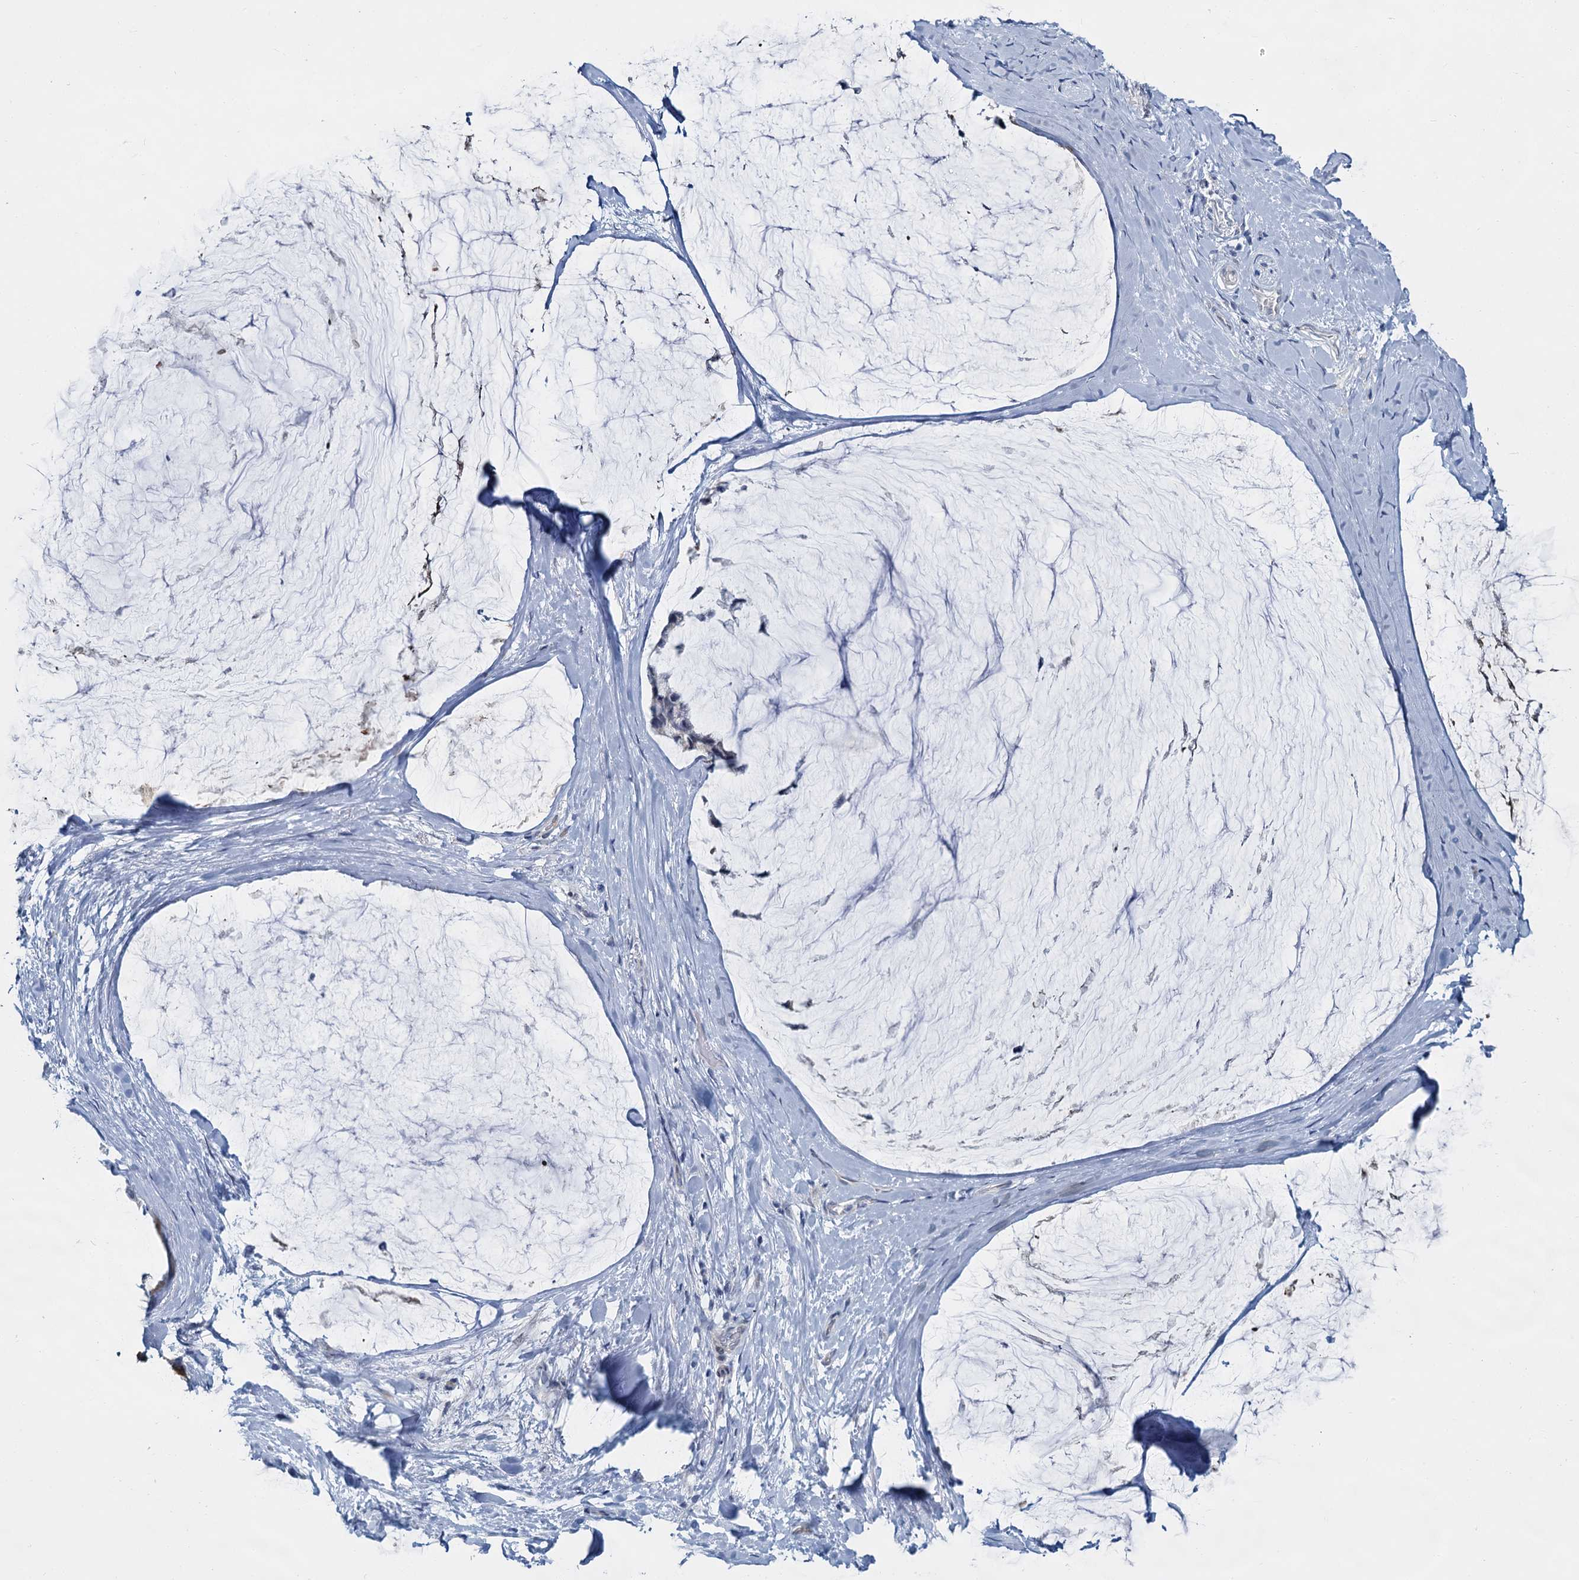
{"staining": {"intensity": "negative", "quantity": "none", "location": "none"}, "tissue": "ovarian cancer", "cell_type": "Tumor cells", "image_type": "cancer", "snomed": [{"axis": "morphology", "description": "Cystadenocarcinoma, mucinous, NOS"}, {"axis": "topography", "description": "Ovary"}], "caption": "Tumor cells are negative for brown protein staining in ovarian cancer.", "gene": "ACRBP", "patient": {"sex": "female", "age": 39}}